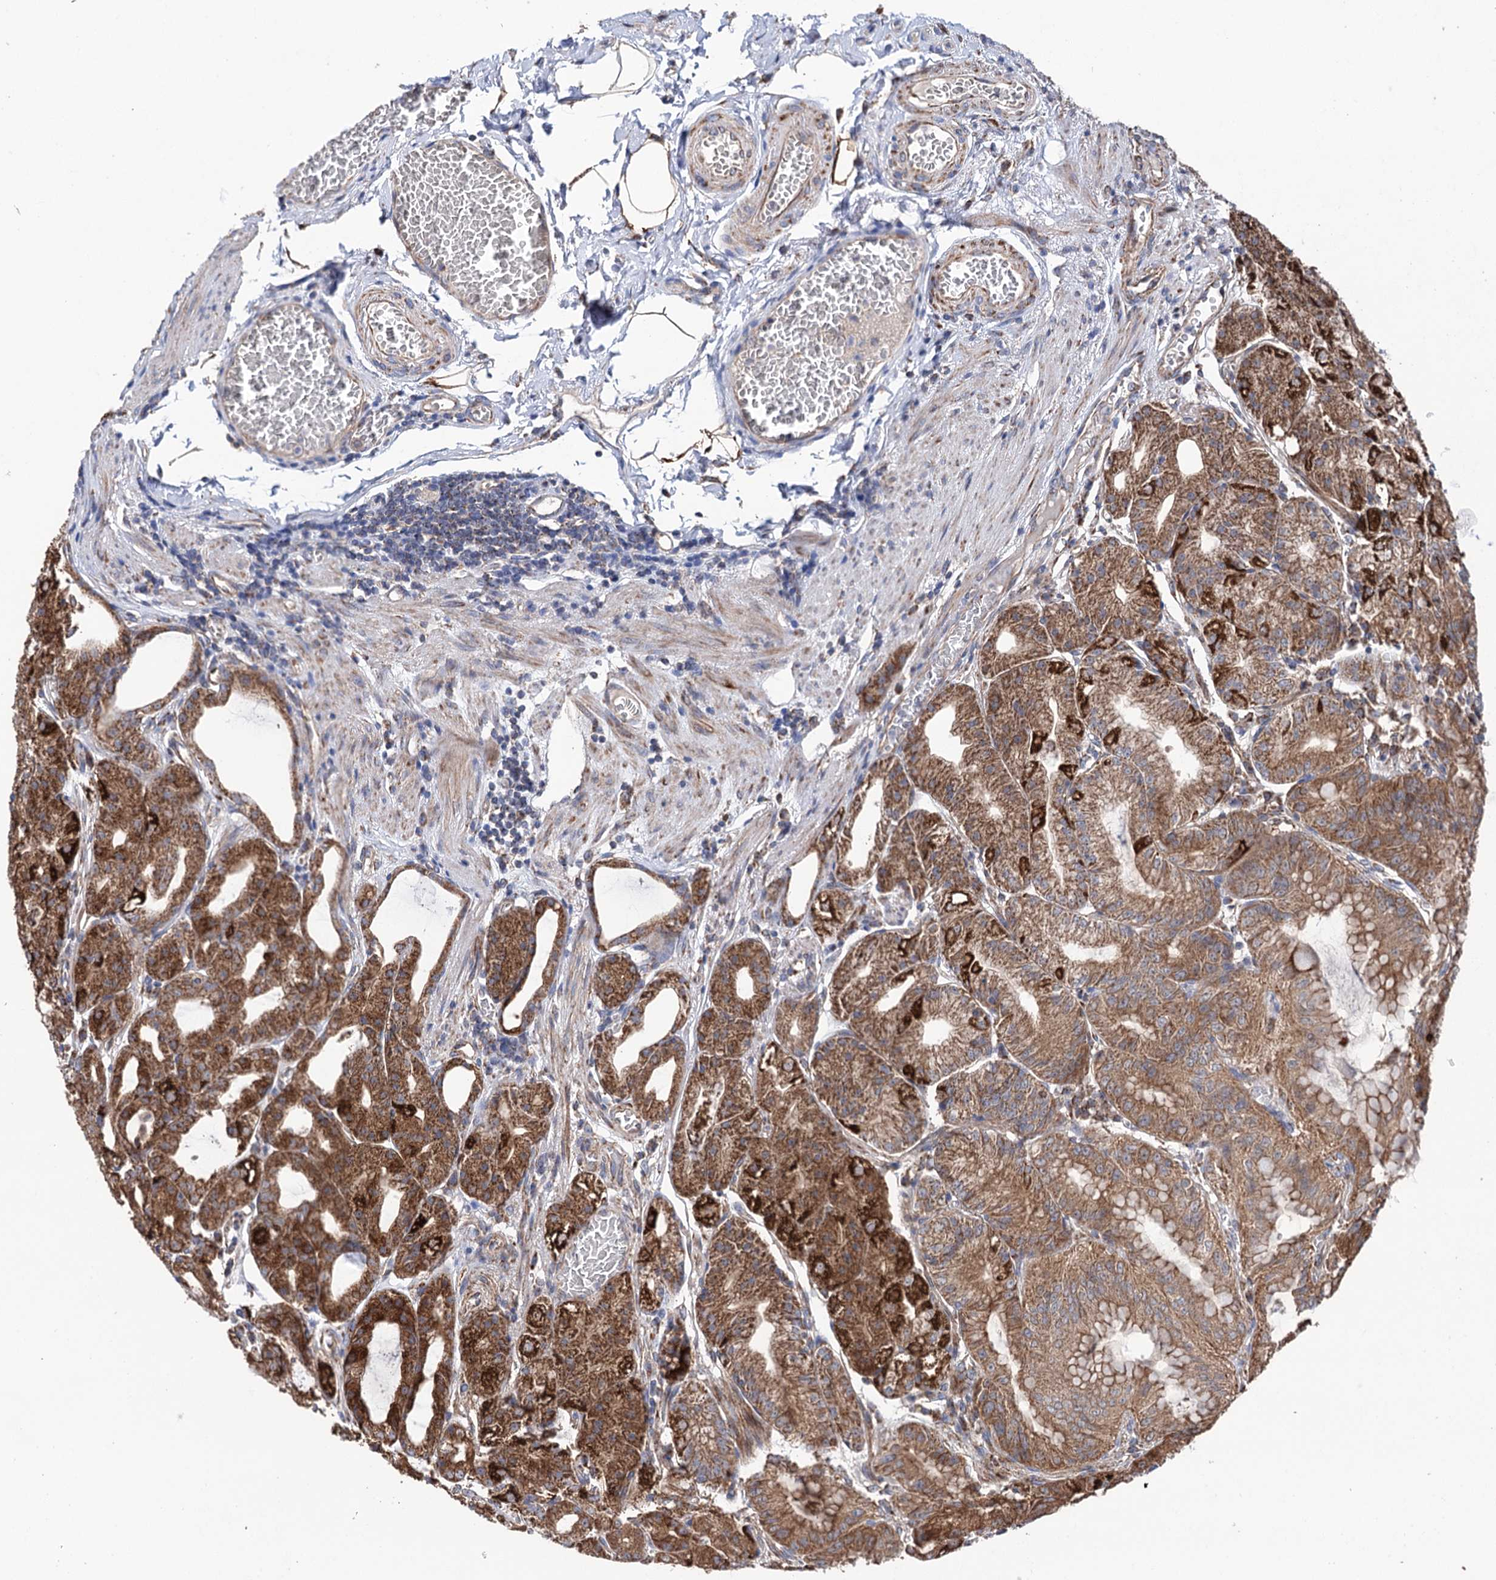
{"staining": {"intensity": "strong", "quantity": ">75%", "location": "cytoplasmic/membranous"}, "tissue": "stomach", "cell_type": "Glandular cells", "image_type": "normal", "snomed": [{"axis": "morphology", "description": "Normal tissue, NOS"}, {"axis": "topography", "description": "Stomach, upper"}, {"axis": "topography", "description": "Stomach, lower"}], "caption": "DAB immunohistochemical staining of normal human stomach shows strong cytoplasmic/membranous protein expression in about >75% of glandular cells. The staining is performed using DAB (3,3'-diaminobenzidine) brown chromogen to label protein expression. The nuclei are counter-stained blue using hematoxylin.", "gene": "SUCLA2", "patient": {"sex": "male", "age": 71}}